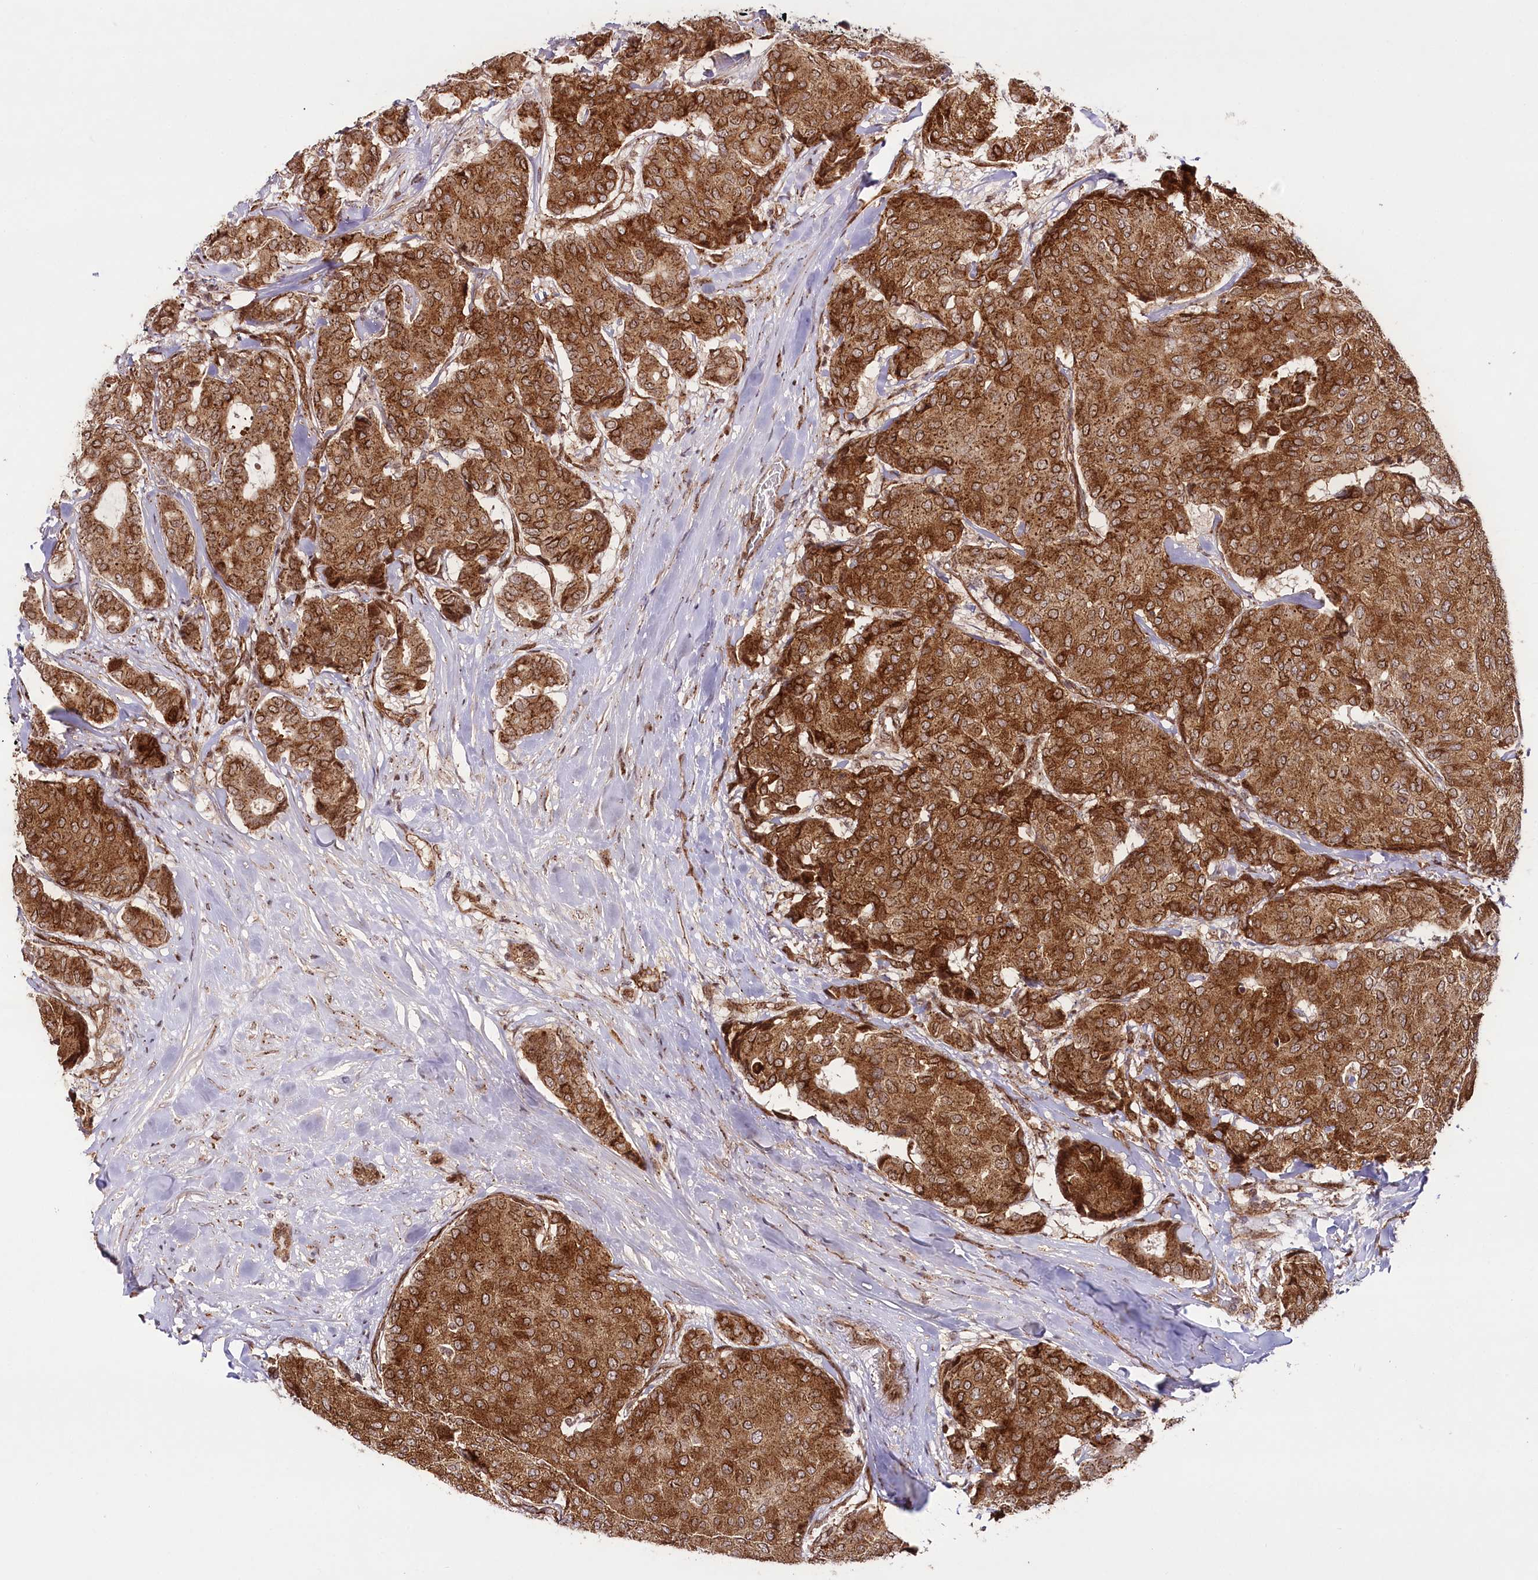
{"staining": {"intensity": "strong", "quantity": ">75%", "location": "cytoplasmic/membranous"}, "tissue": "breast cancer", "cell_type": "Tumor cells", "image_type": "cancer", "snomed": [{"axis": "morphology", "description": "Duct carcinoma"}, {"axis": "topography", "description": "Breast"}], "caption": "Strong cytoplasmic/membranous expression is appreciated in approximately >75% of tumor cells in breast cancer.", "gene": "COPG1", "patient": {"sex": "female", "age": 75}}